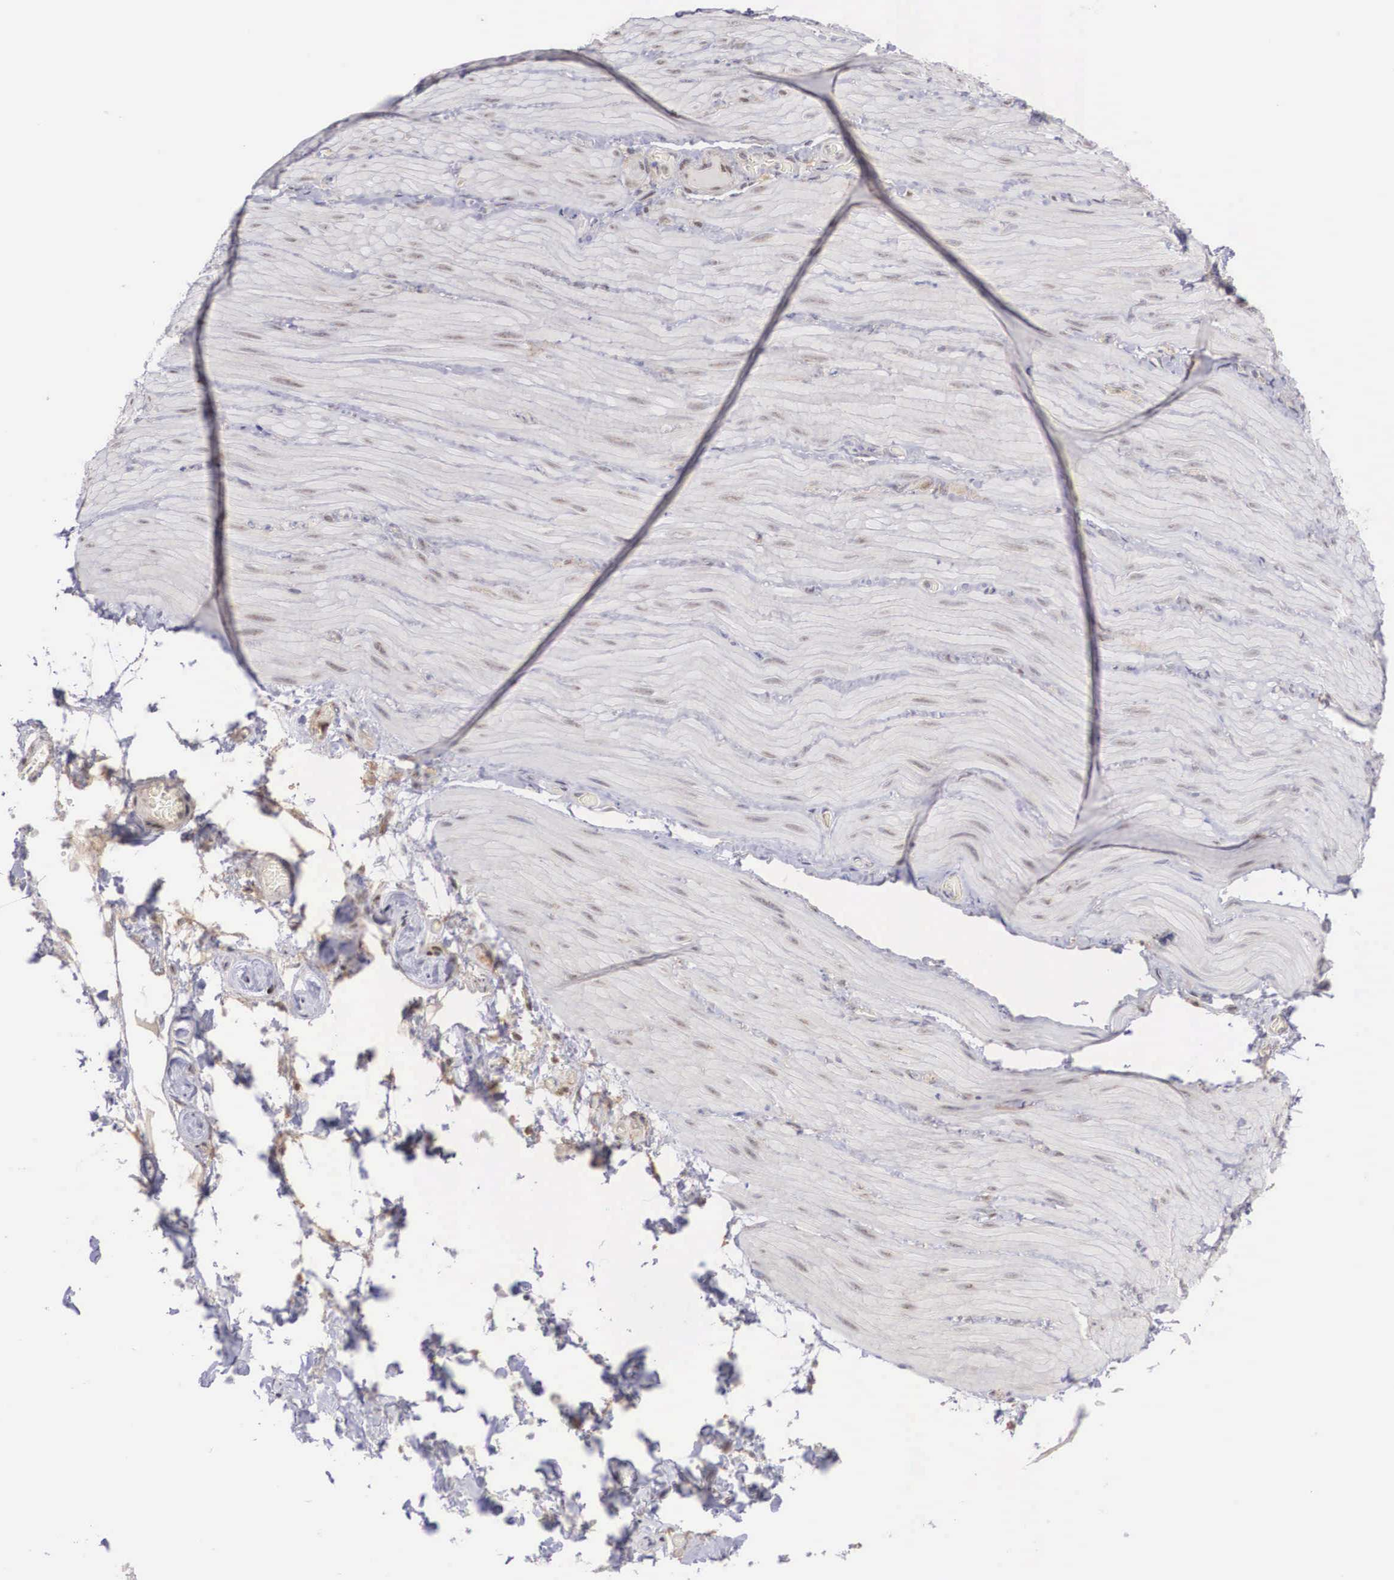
{"staining": {"intensity": "weak", "quantity": ">75%", "location": "nuclear"}, "tissue": "smooth muscle", "cell_type": "Smooth muscle cells", "image_type": "normal", "snomed": [{"axis": "morphology", "description": "Normal tissue, NOS"}, {"axis": "topography", "description": "Duodenum"}], "caption": "Protein expression analysis of unremarkable smooth muscle demonstrates weak nuclear staining in approximately >75% of smooth muscle cells.", "gene": "NR4A2", "patient": {"sex": "male", "age": 63}}